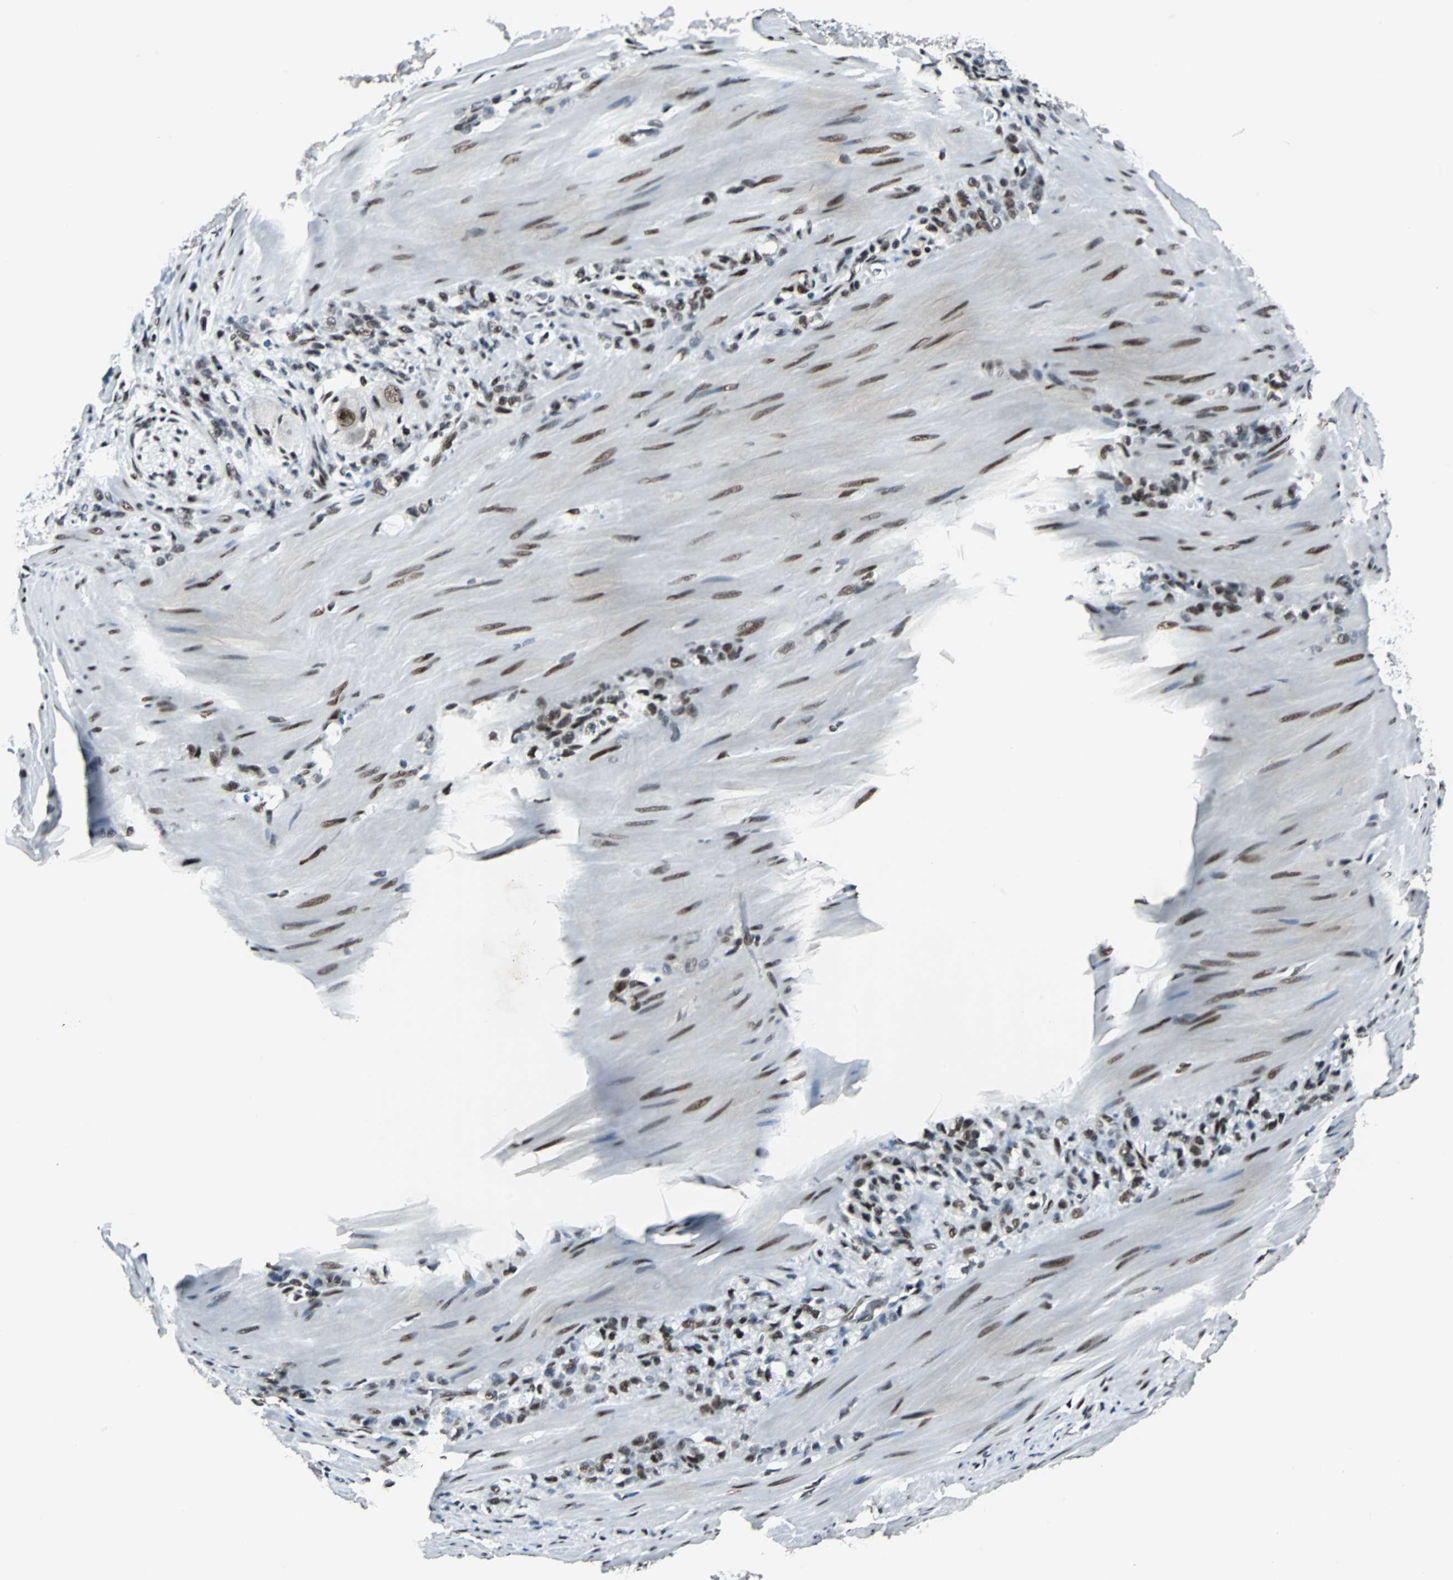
{"staining": {"intensity": "moderate", "quantity": ">75%", "location": "nuclear"}, "tissue": "stomach cancer", "cell_type": "Tumor cells", "image_type": "cancer", "snomed": [{"axis": "morphology", "description": "Adenocarcinoma, NOS"}, {"axis": "topography", "description": "Stomach"}], "caption": "This histopathology image shows stomach adenocarcinoma stained with IHC to label a protein in brown. The nuclear of tumor cells show moderate positivity for the protein. Nuclei are counter-stained blue.", "gene": "MEF2D", "patient": {"sex": "male", "age": 82}}